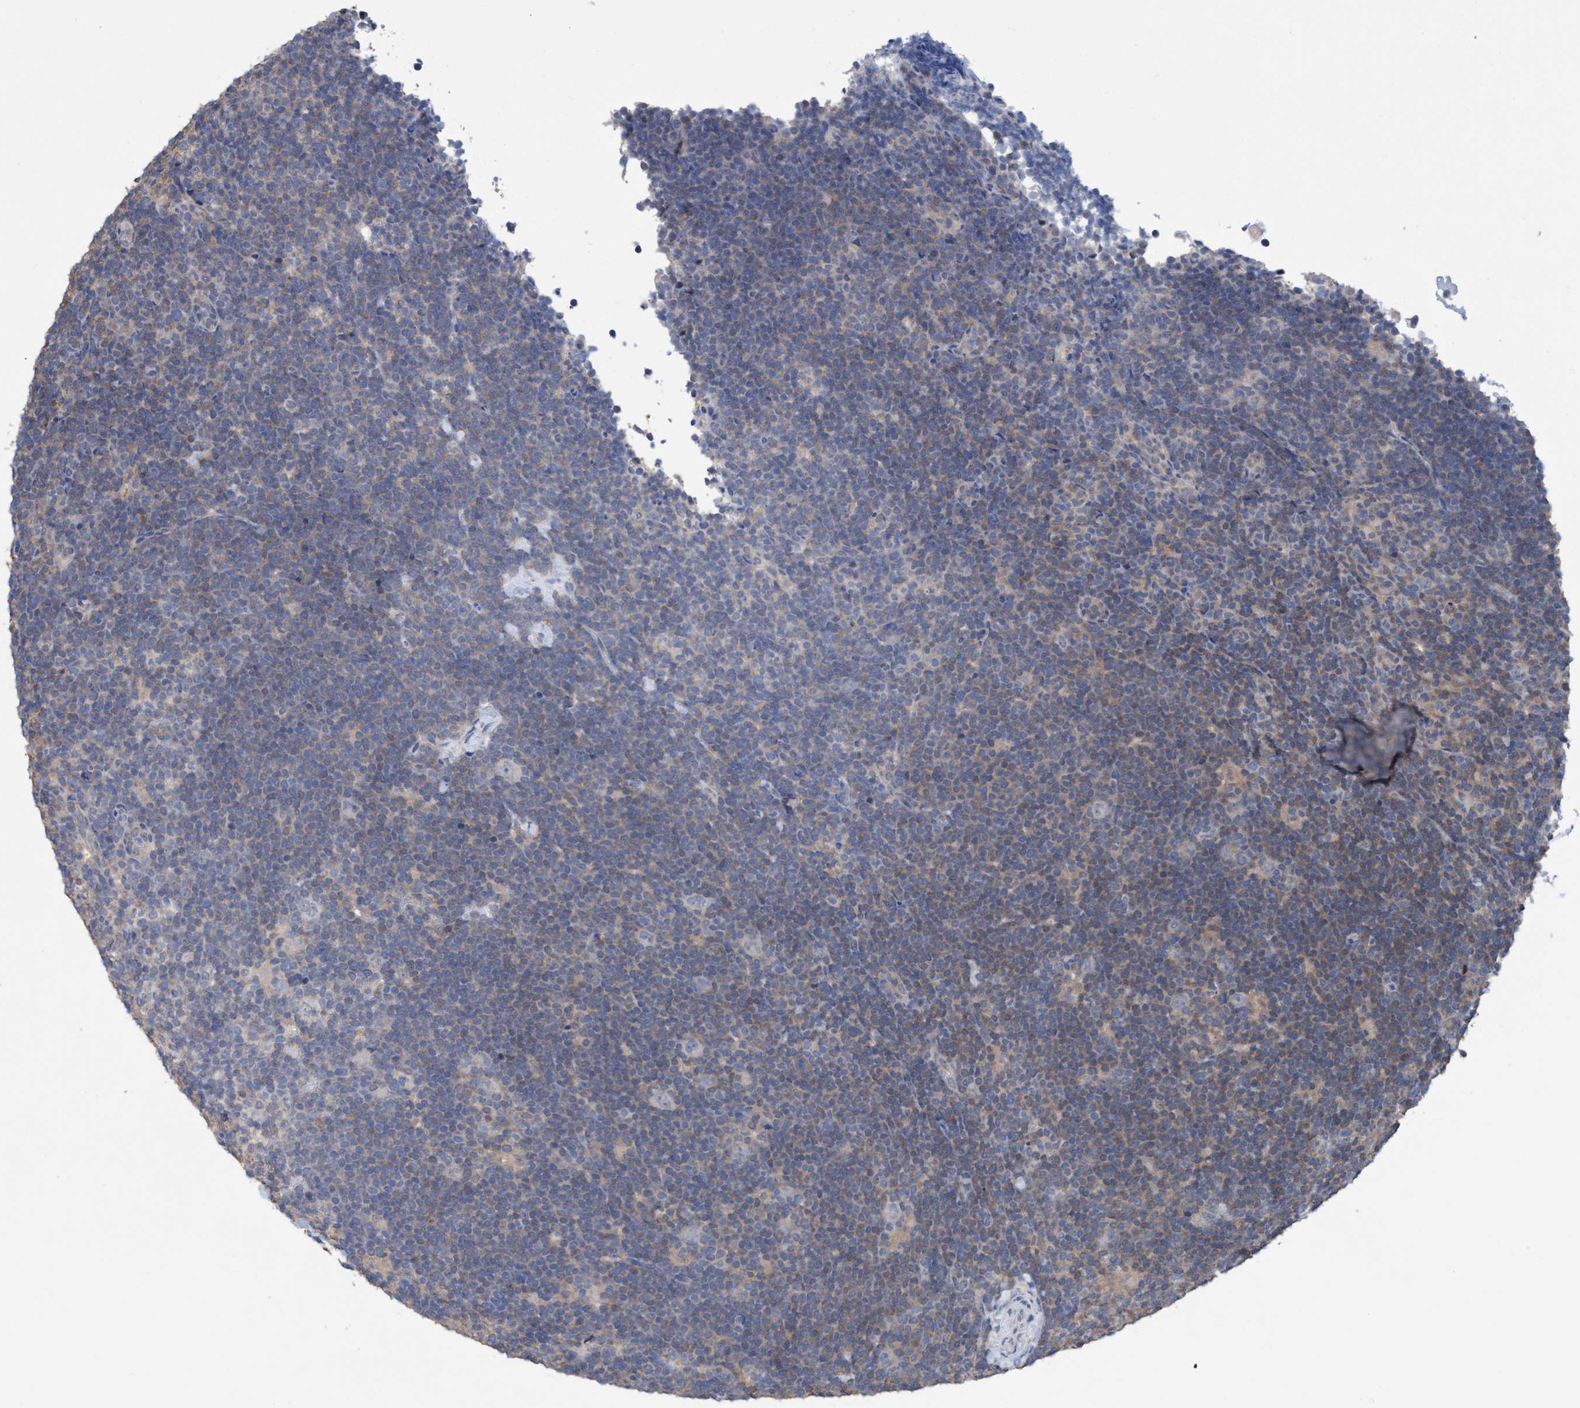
{"staining": {"intensity": "negative", "quantity": "none", "location": "none"}, "tissue": "lymphoma", "cell_type": "Tumor cells", "image_type": "cancer", "snomed": [{"axis": "morphology", "description": "Hodgkin's disease, NOS"}, {"axis": "topography", "description": "Lymph node"}], "caption": "Tumor cells show no significant positivity in Hodgkin's disease.", "gene": "GLOD4", "patient": {"sex": "female", "age": 57}}